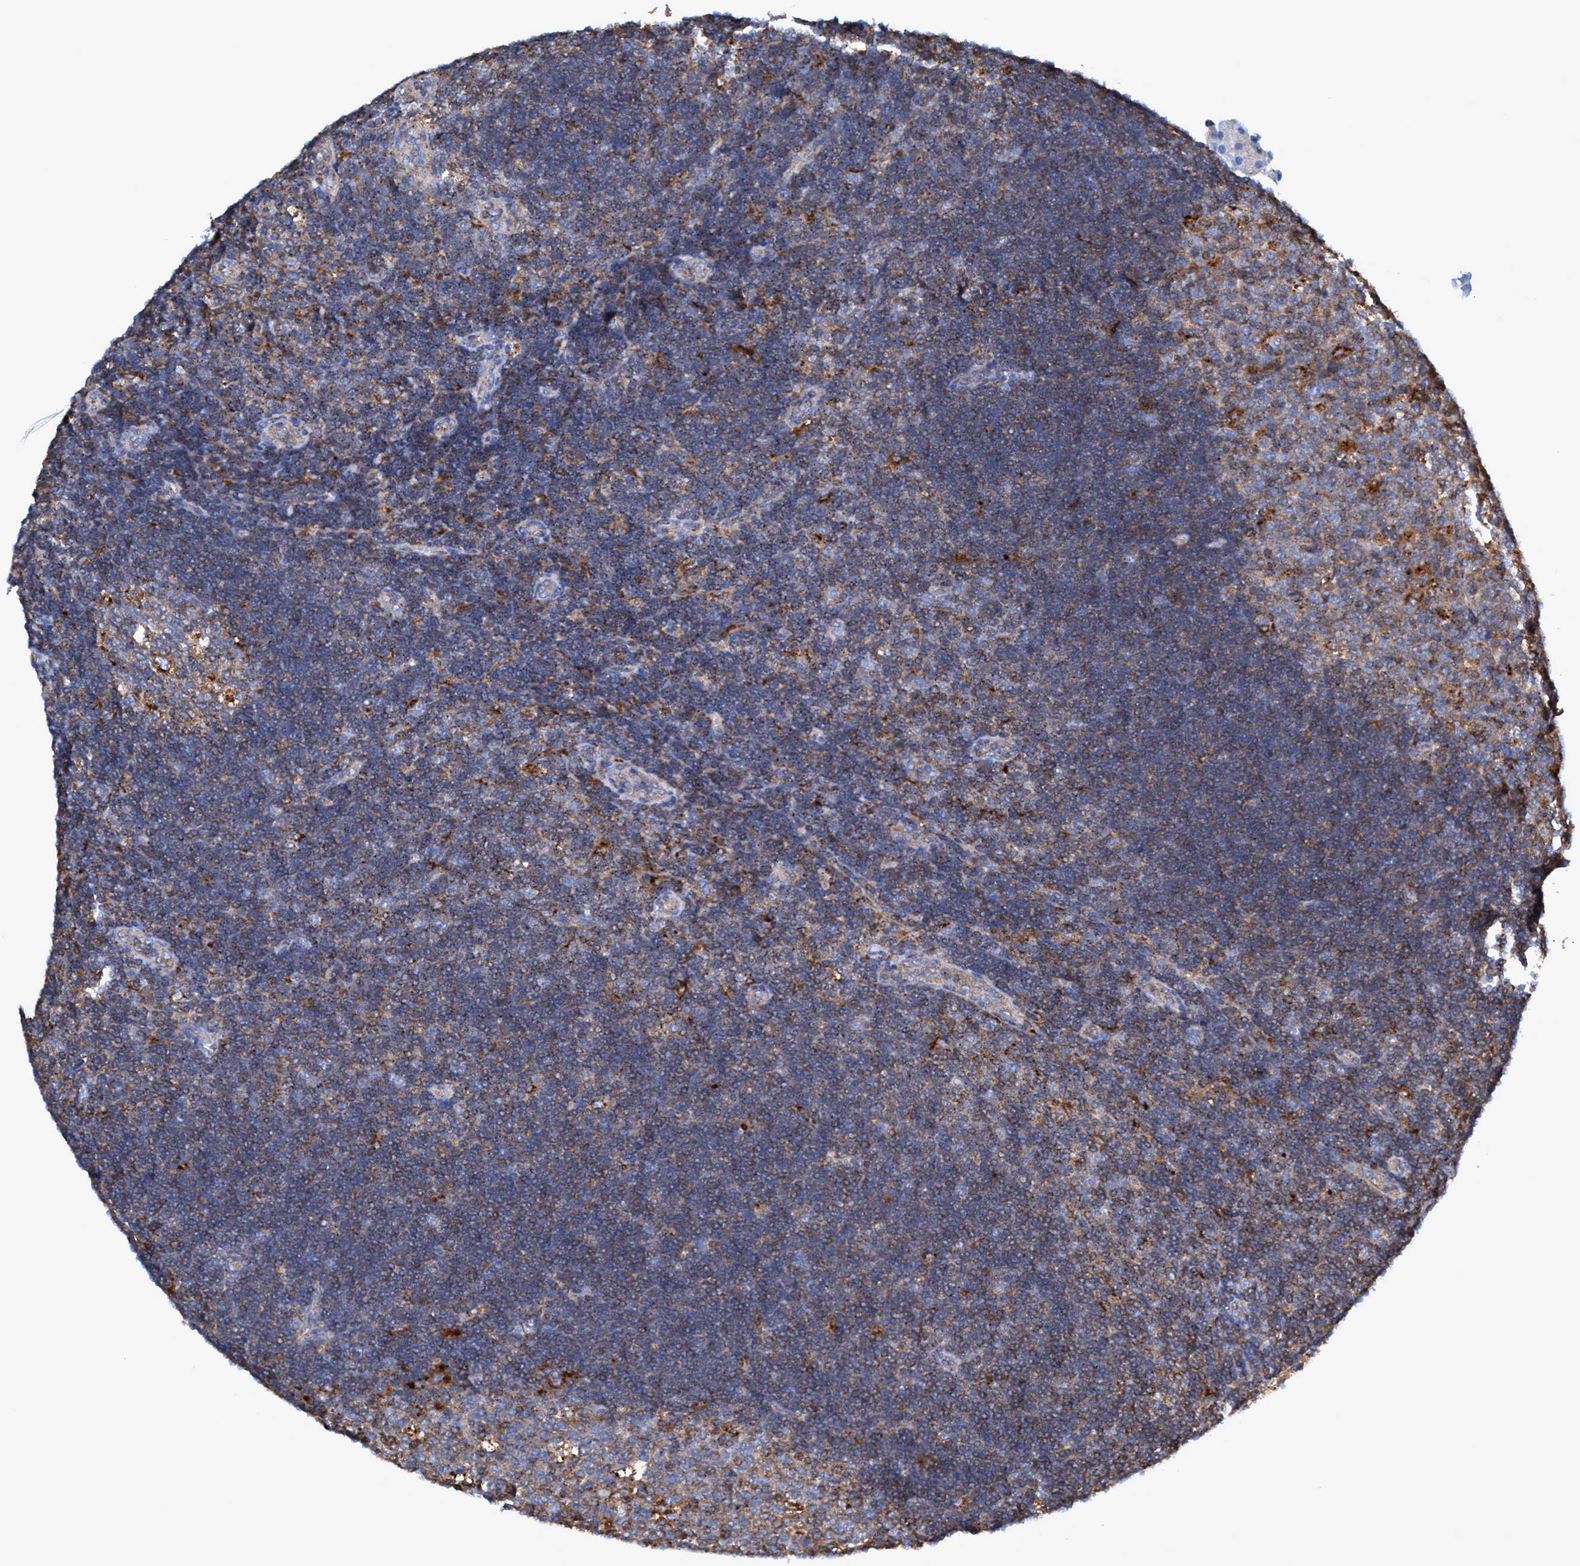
{"staining": {"intensity": "moderate", "quantity": ">75%", "location": "cytoplasmic/membranous"}, "tissue": "lymph node", "cell_type": "Germinal center cells", "image_type": "normal", "snomed": [{"axis": "morphology", "description": "Normal tissue, NOS"}, {"axis": "topography", "description": "Lymph node"}, {"axis": "topography", "description": "Salivary gland"}], "caption": "Lymph node stained for a protein (brown) displays moderate cytoplasmic/membranous positive staining in about >75% of germinal center cells.", "gene": "TRIM65", "patient": {"sex": "male", "age": 8}}